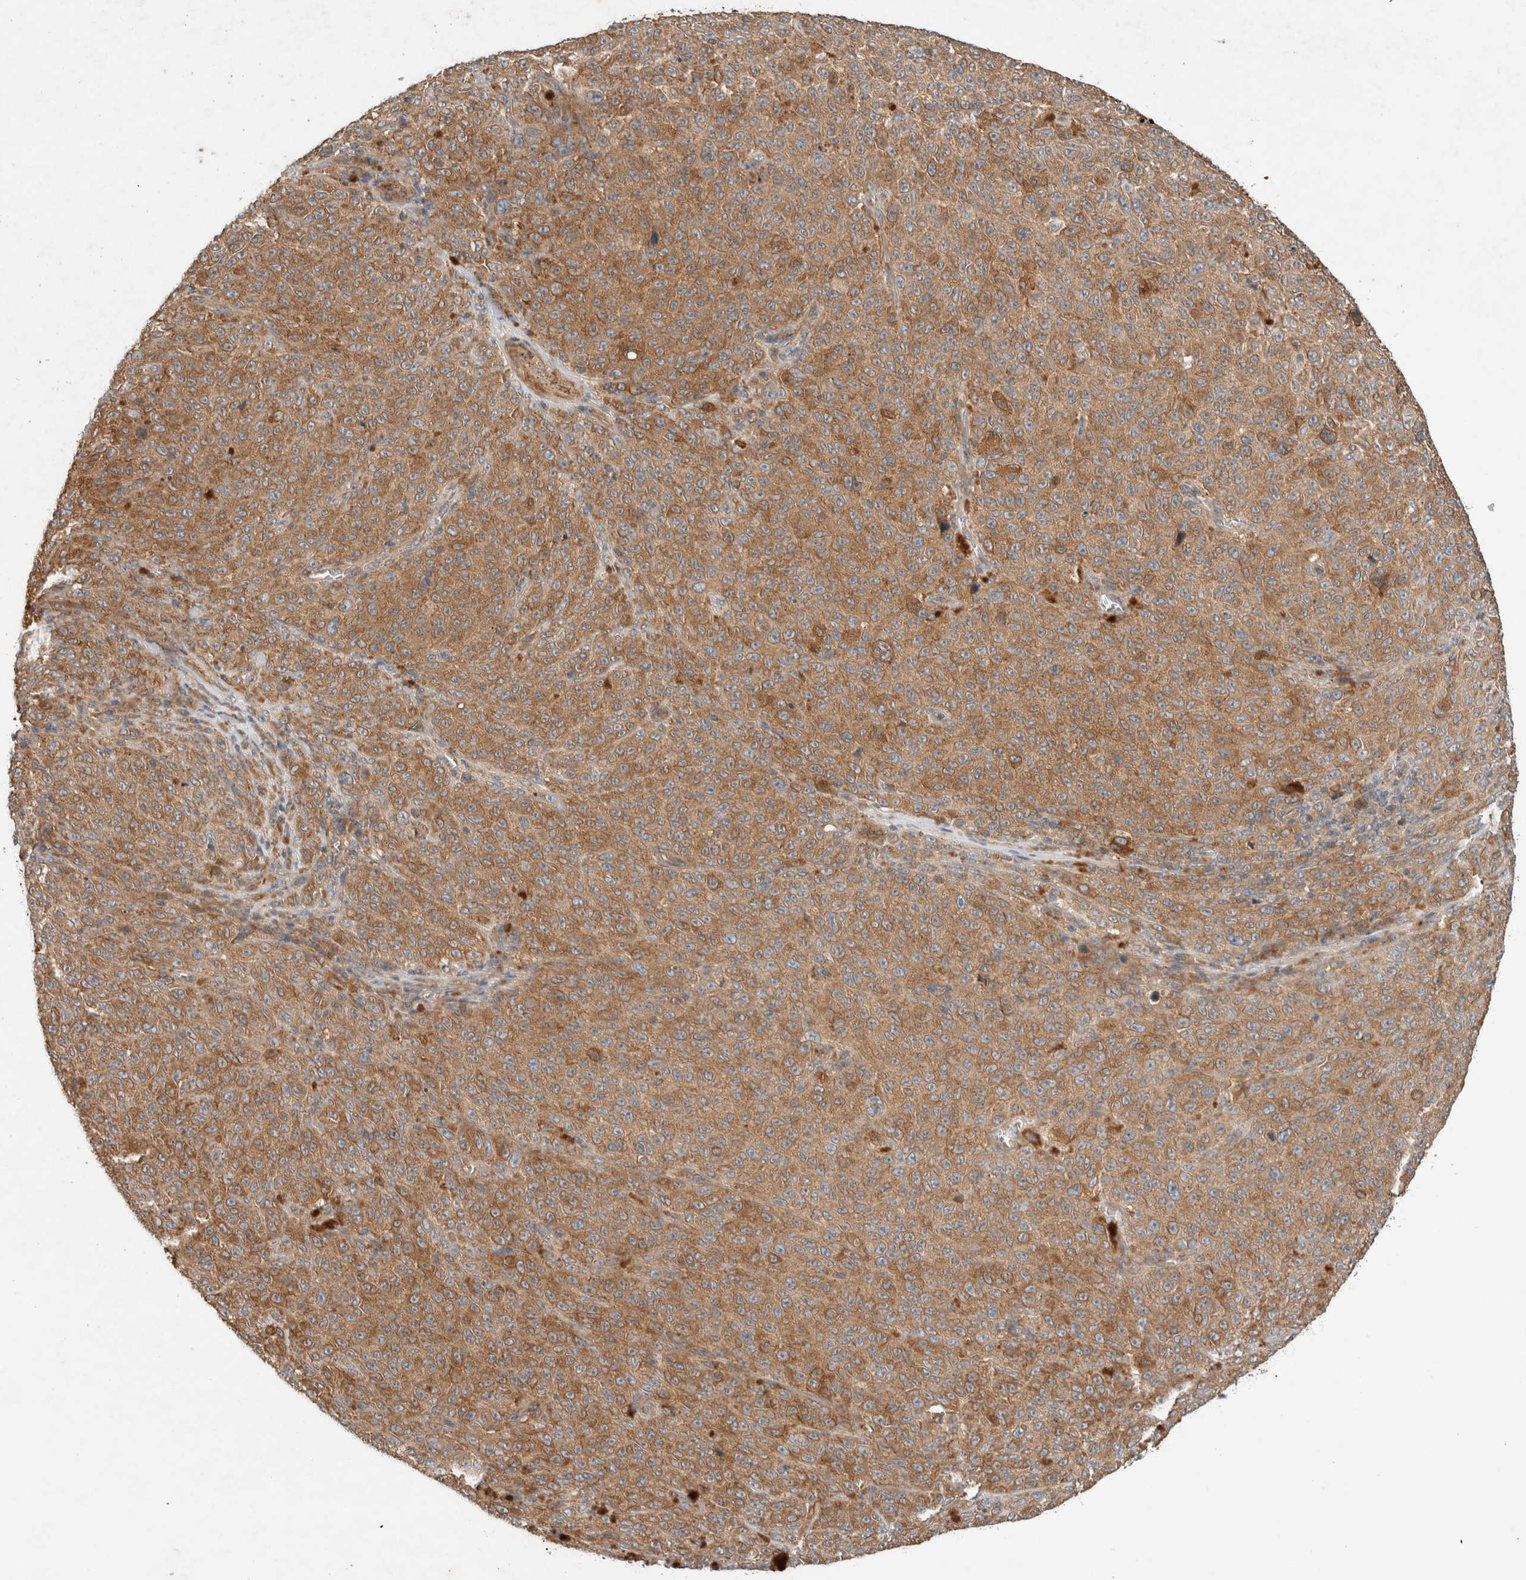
{"staining": {"intensity": "moderate", "quantity": ">75%", "location": "cytoplasmic/membranous"}, "tissue": "melanoma", "cell_type": "Tumor cells", "image_type": "cancer", "snomed": [{"axis": "morphology", "description": "Malignant melanoma, NOS"}, {"axis": "topography", "description": "Skin"}], "caption": "Human melanoma stained for a protein (brown) exhibits moderate cytoplasmic/membranous positive positivity in approximately >75% of tumor cells.", "gene": "ARMC9", "patient": {"sex": "female", "age": 82}}